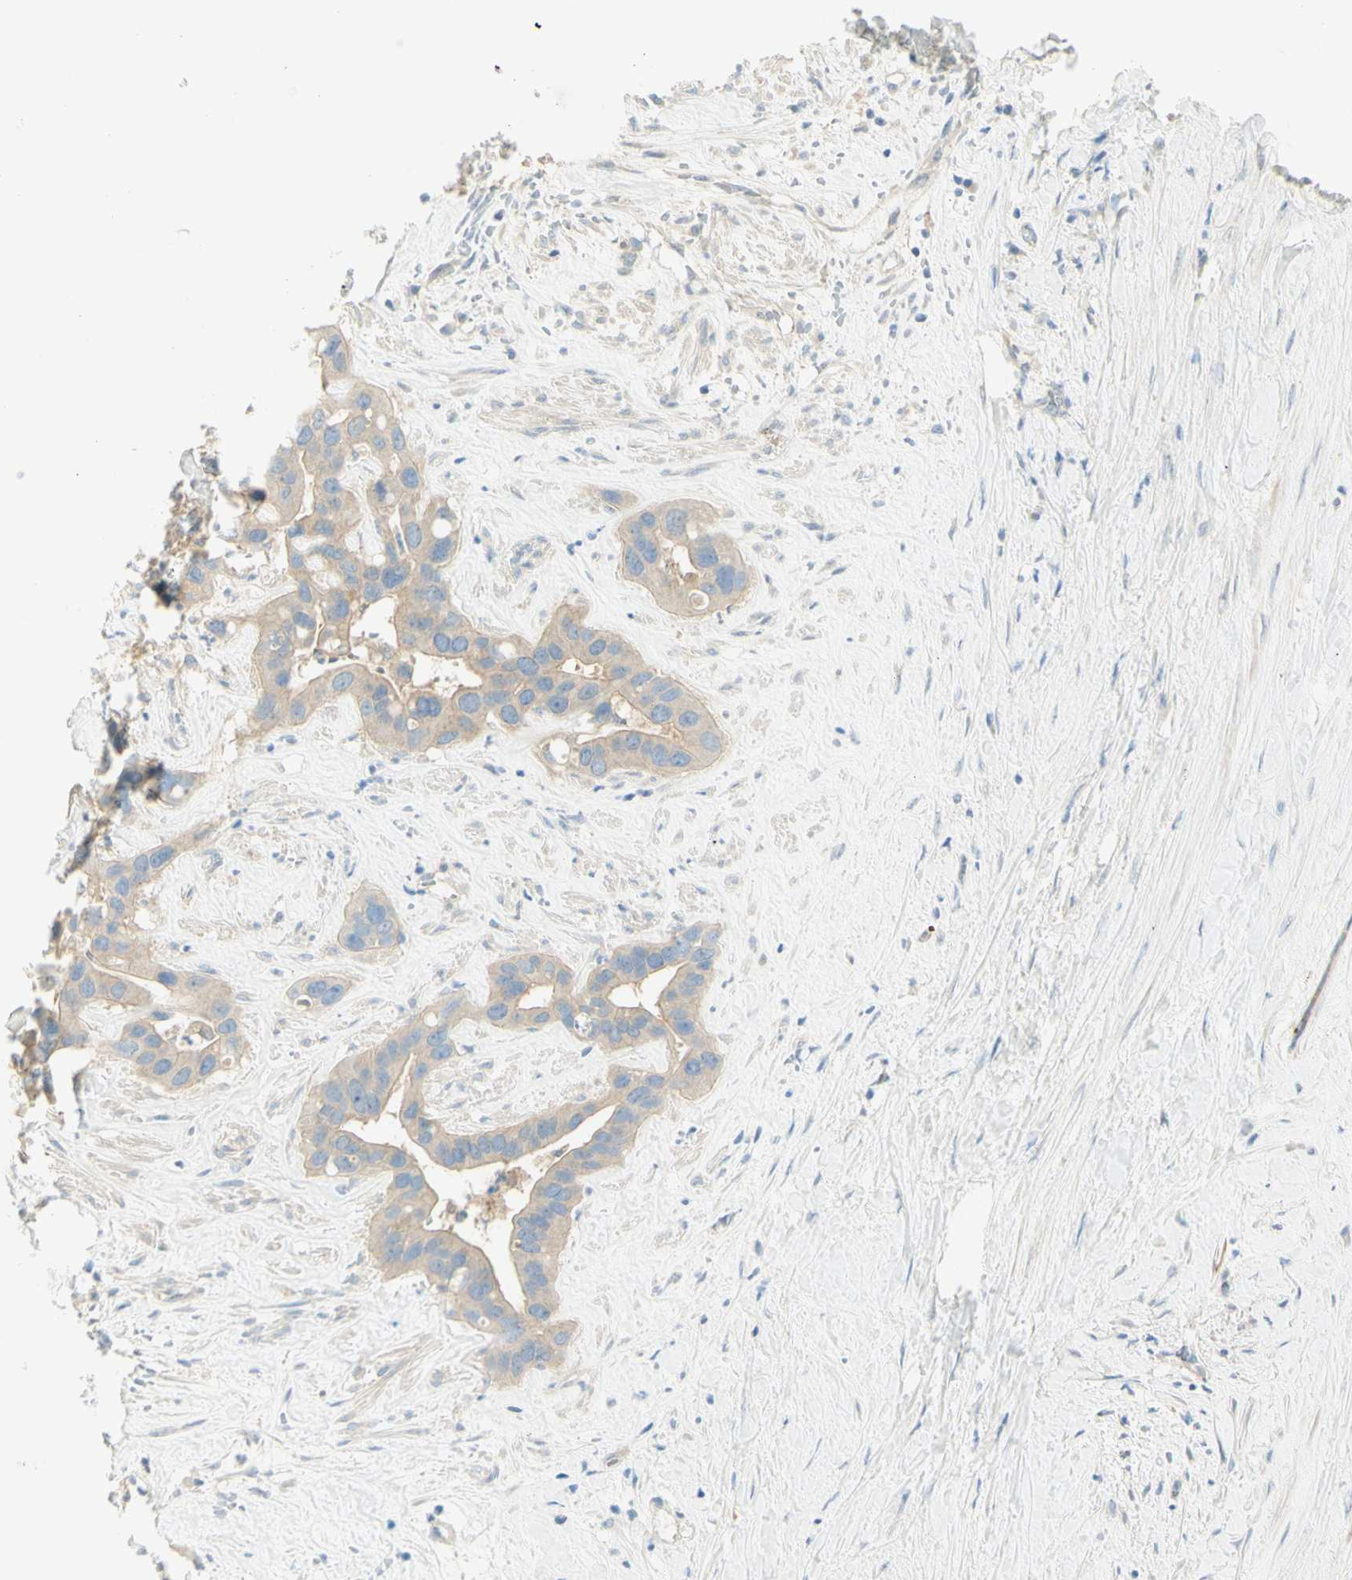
{"staining": {"intensity": "weak", "quantity": ">75%", "location": "cytoplasmic/membranous"}, "tissue": "liver cancer", "cell_type": "Tumor cells", "image_type": "cancer", "snomed": [{"axis": "morphology", "description": "Cholangiocarcinoma"}, {"axis": "topography", "description": "Liver"}], "caption": "The immunohistochemical stain highlights weak cytoplasmic/membranous positivity in tumor cells of liver cancer tissue.", "gene": "GCNT3", "patient": {"sex": "female", "age": 65}}